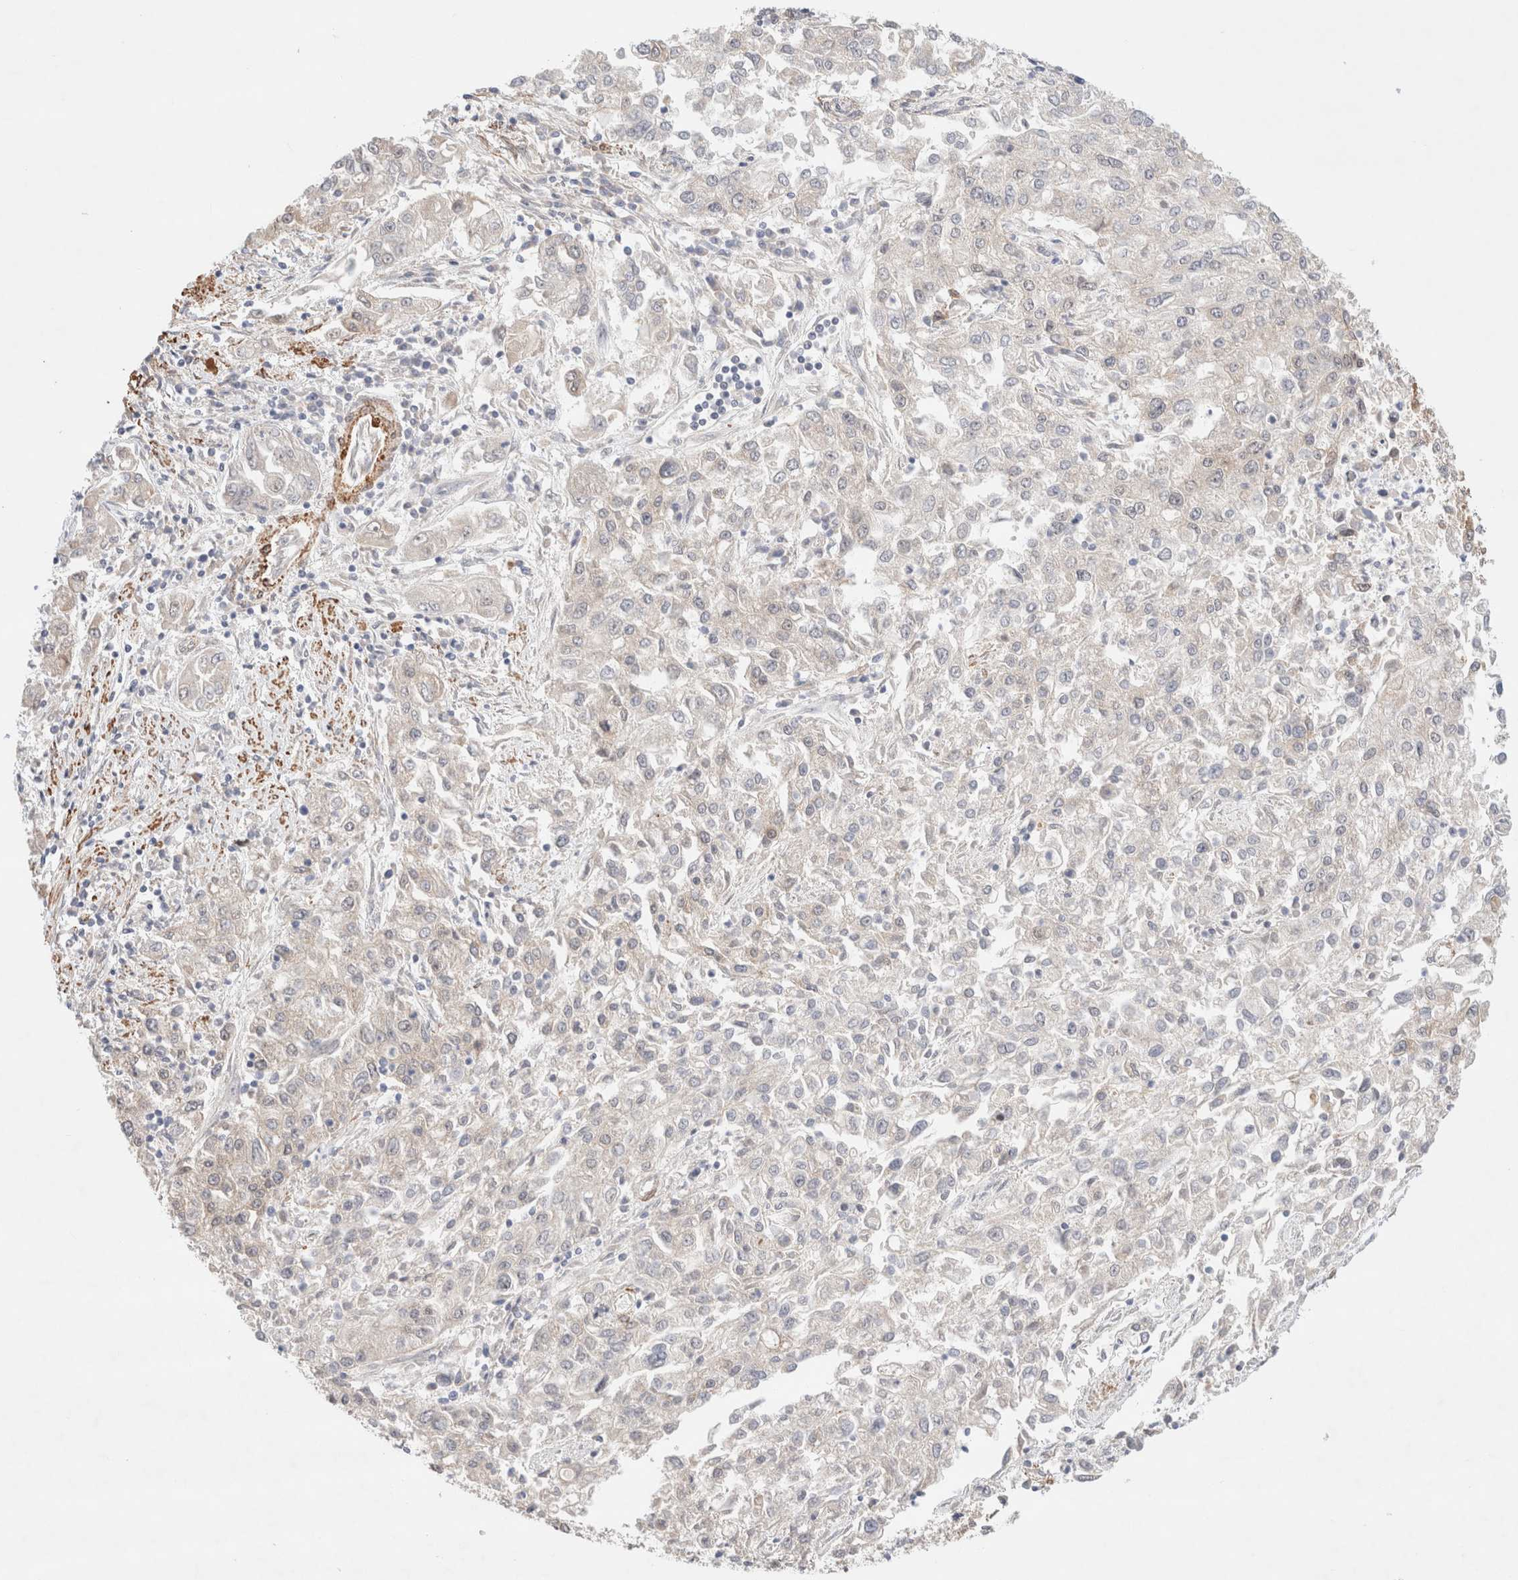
{"staining": {"intensity": "weak", "quantity": "<25%", "location": "cytoplasmic/membranous"}, "tissue": "endometrial cancer", "cell_type": "Tumor cells", "image_type": "cancer", "snomed": [{"axis": "morphology", "description": "Adenocarcinoma, NOS"}, {"axis": "topography", "description": "Endometrium"}], "caption": "Endometrial adenocarcinoma was stained to show a protein in brown. There is no significant staining in tumor cells. (DAB (3,3'-diaminobenzidine) IHC, high magnification).", "gene": "RRP15", "patient": {"sex": "female", "age": 49}}